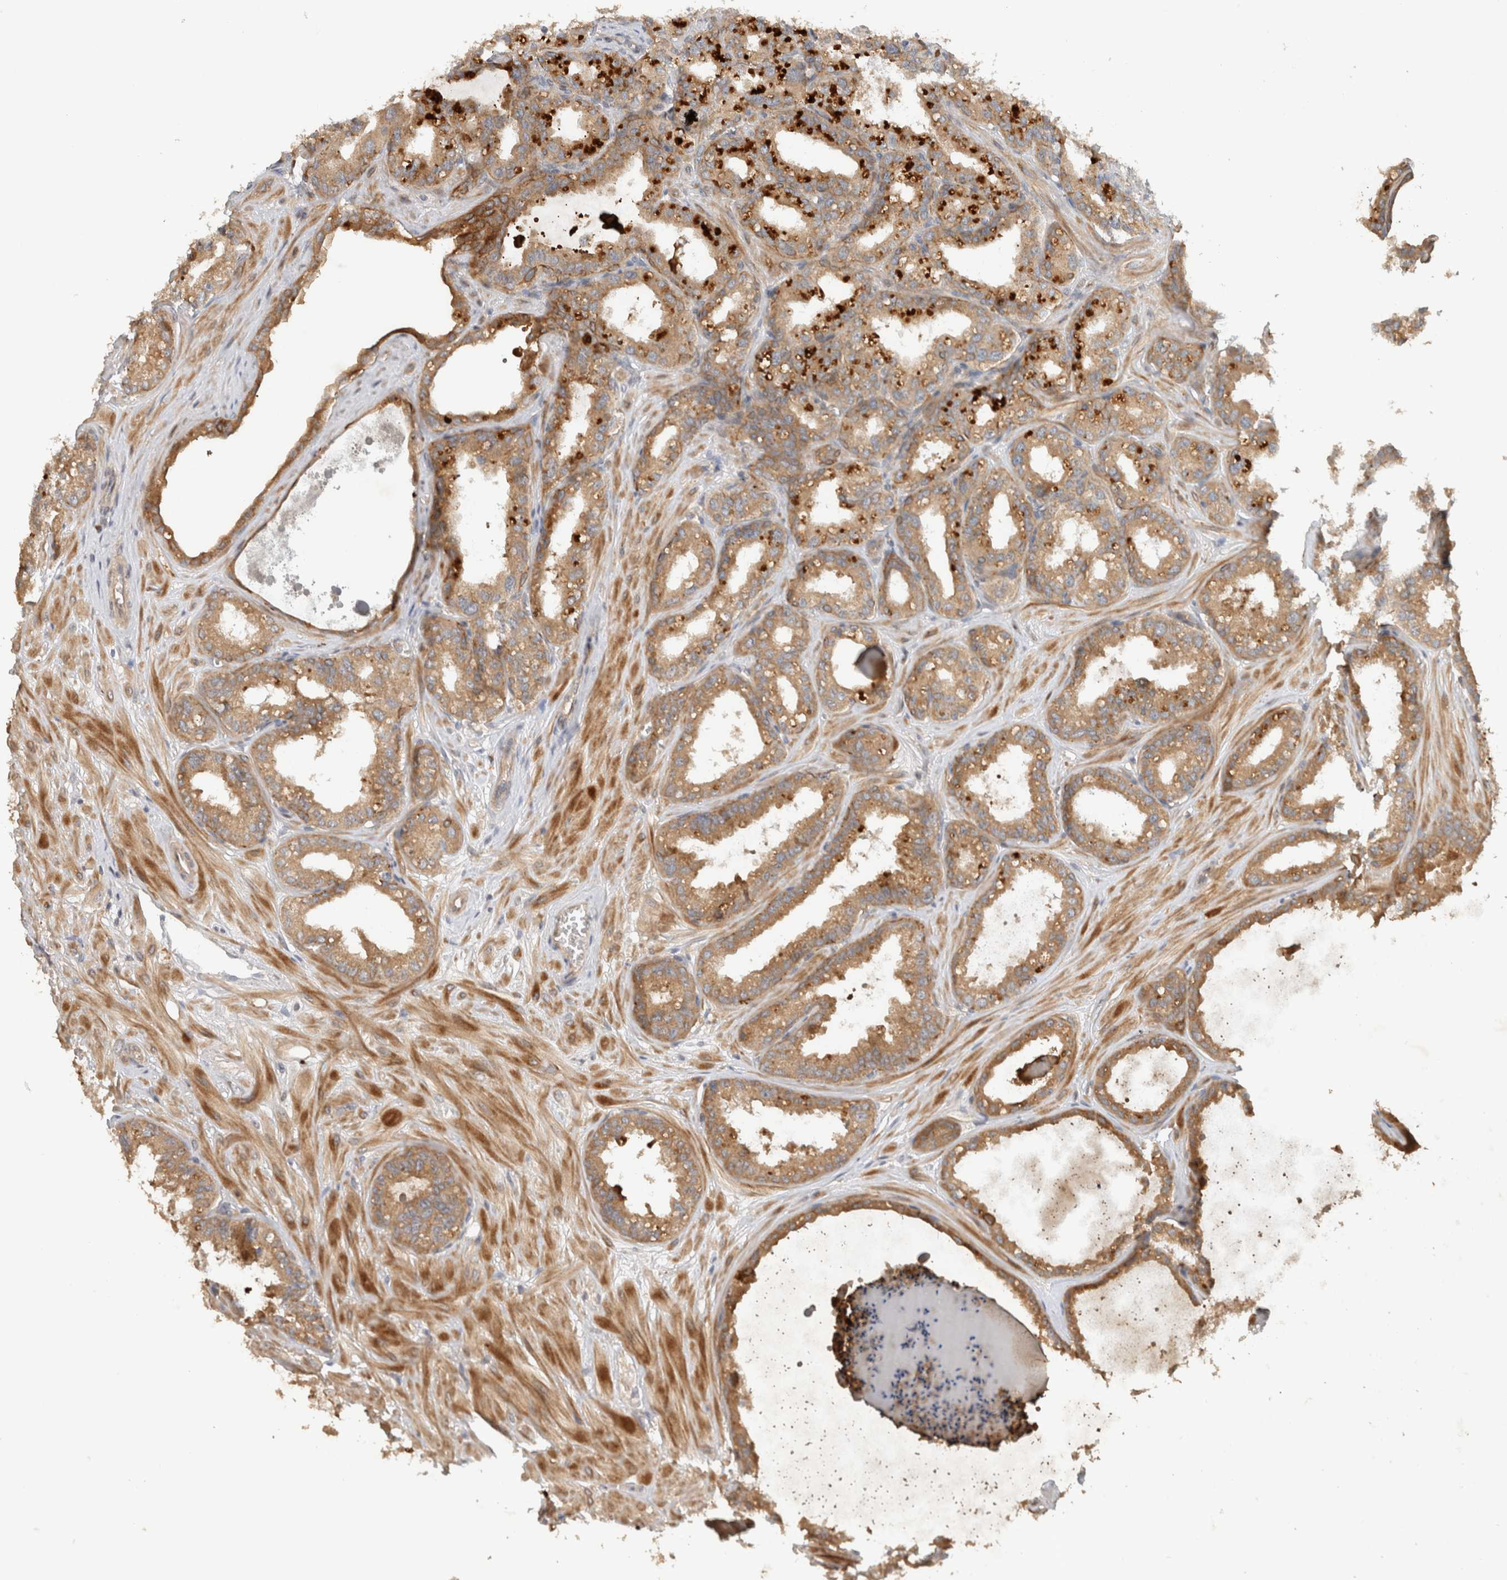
{"staining": {"intensity": "moderate", "quantity": ">75%", "location": "cytoplasmic/membranous"}, "tissue": "seminal vesicle", "cell_type": "Glandular cells", "image_type": "normal", "snomed": [{"axis": "morphology", "description": "Normal tissue, NOS"}, {"axis": "topography", "description": "Prostate"}, {"axis": "topography", "description": "Seminal veicle"}], "caption": "Benign seminal vesicle was stained to show a protein in brown. There is medium levels of moderate cytoplasmic/membranous staining in about >75% of glandular cells.", "gene": "ARMC9", "patient": {"sex": "male", "age": 51}}